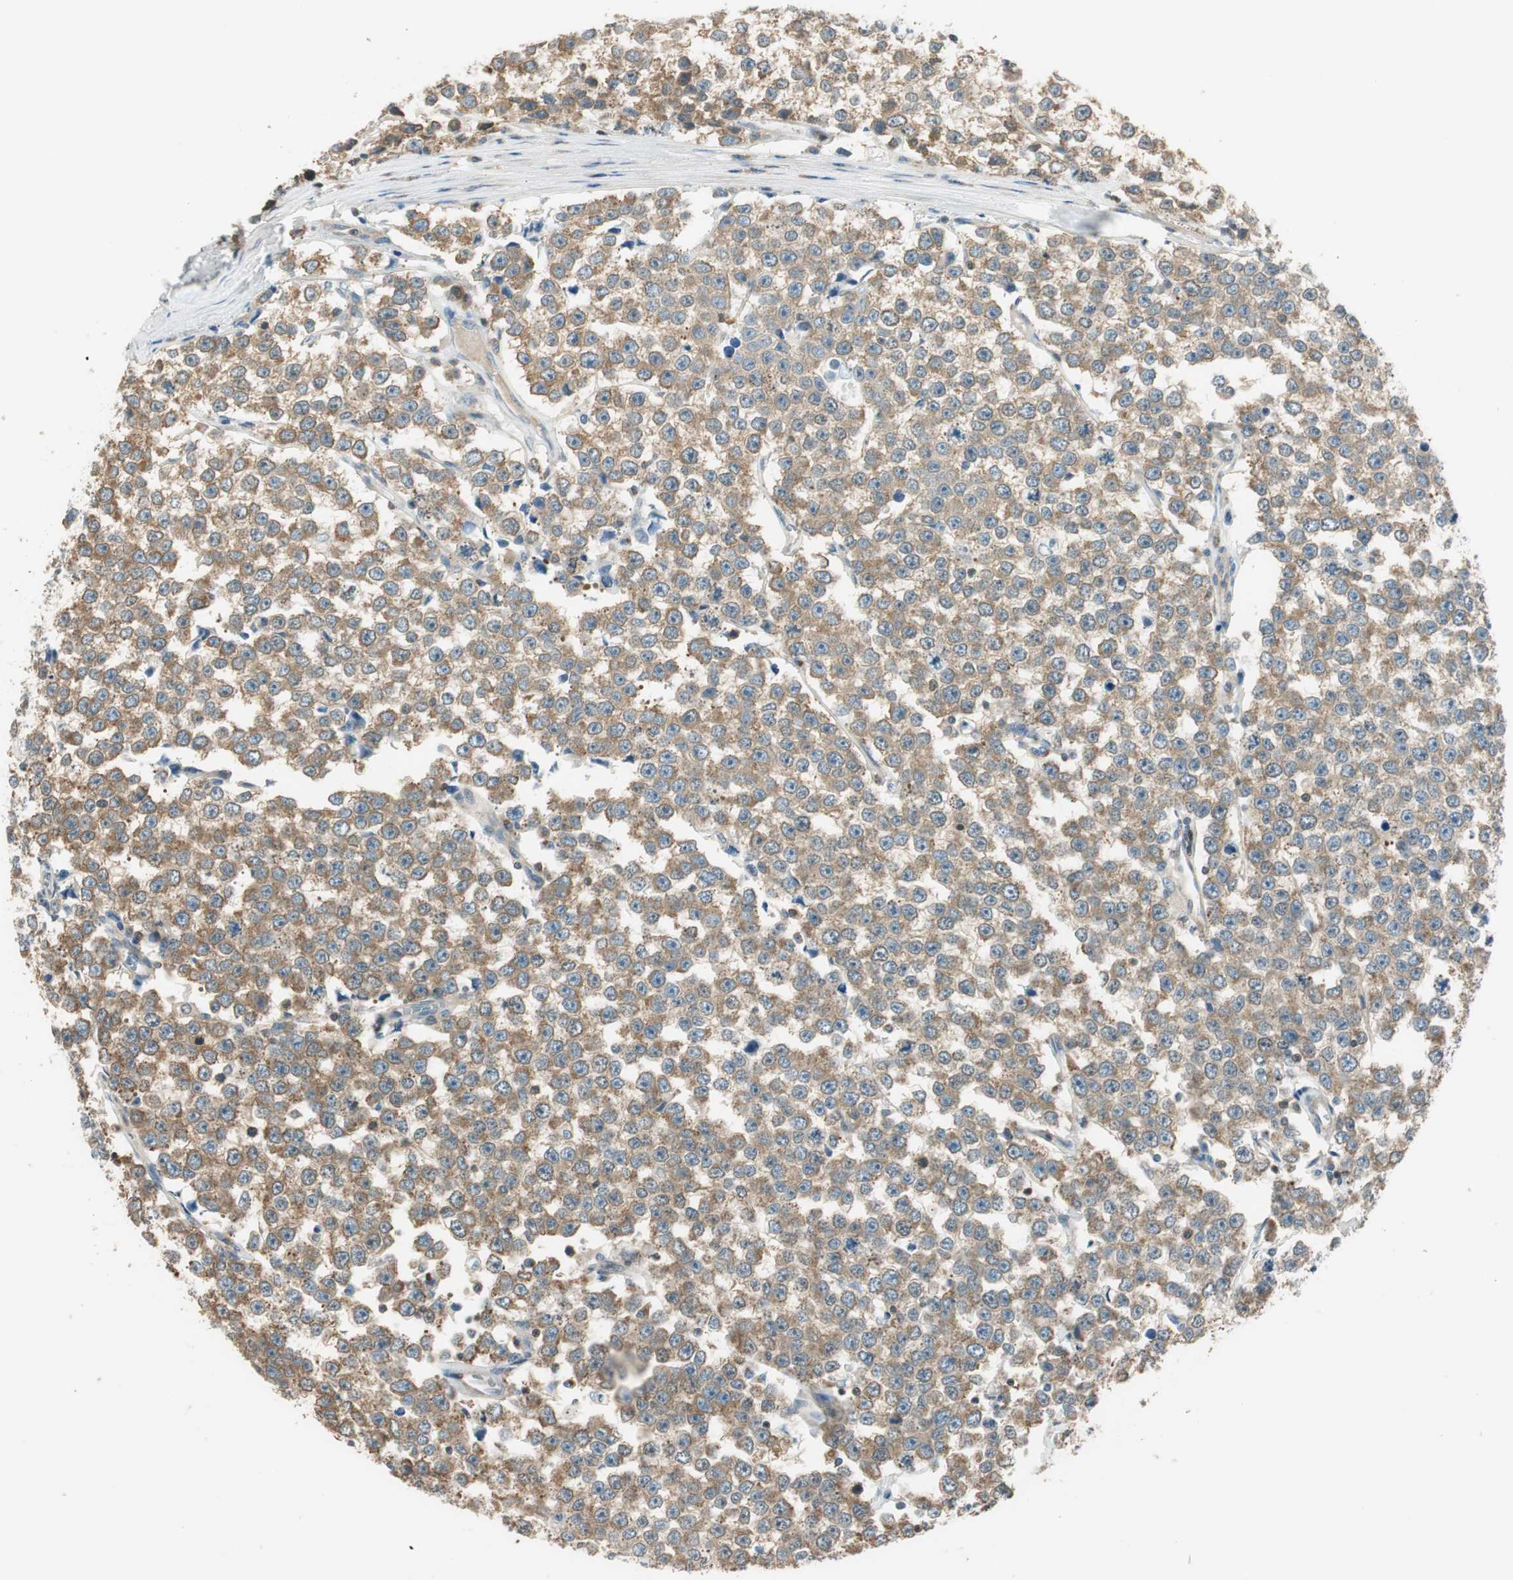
{"staining": {"intensity": "moderate", "quantity": ">75%", "location": "cytoplasmic/membranous"}, "tissue": "testis cancer", "cell_type": "Tumor cells", "image_type": "cancer", "snomed": [{"axis": "morphology", "description": "Seminoma, NOS"}, {"axis": "morphology", "description": "Carcinoma, Embryonal, NOS"}, {"axis": "topography", "description": "Testis"}], "caption": "Moderate cytoplasmic/membranous staining is seen in approximately >75% of tumor cells in testis cancer (embryonal carcinoma).", "gene": "PI4K2B", "patient": {"sex": "male", "age": 52}}